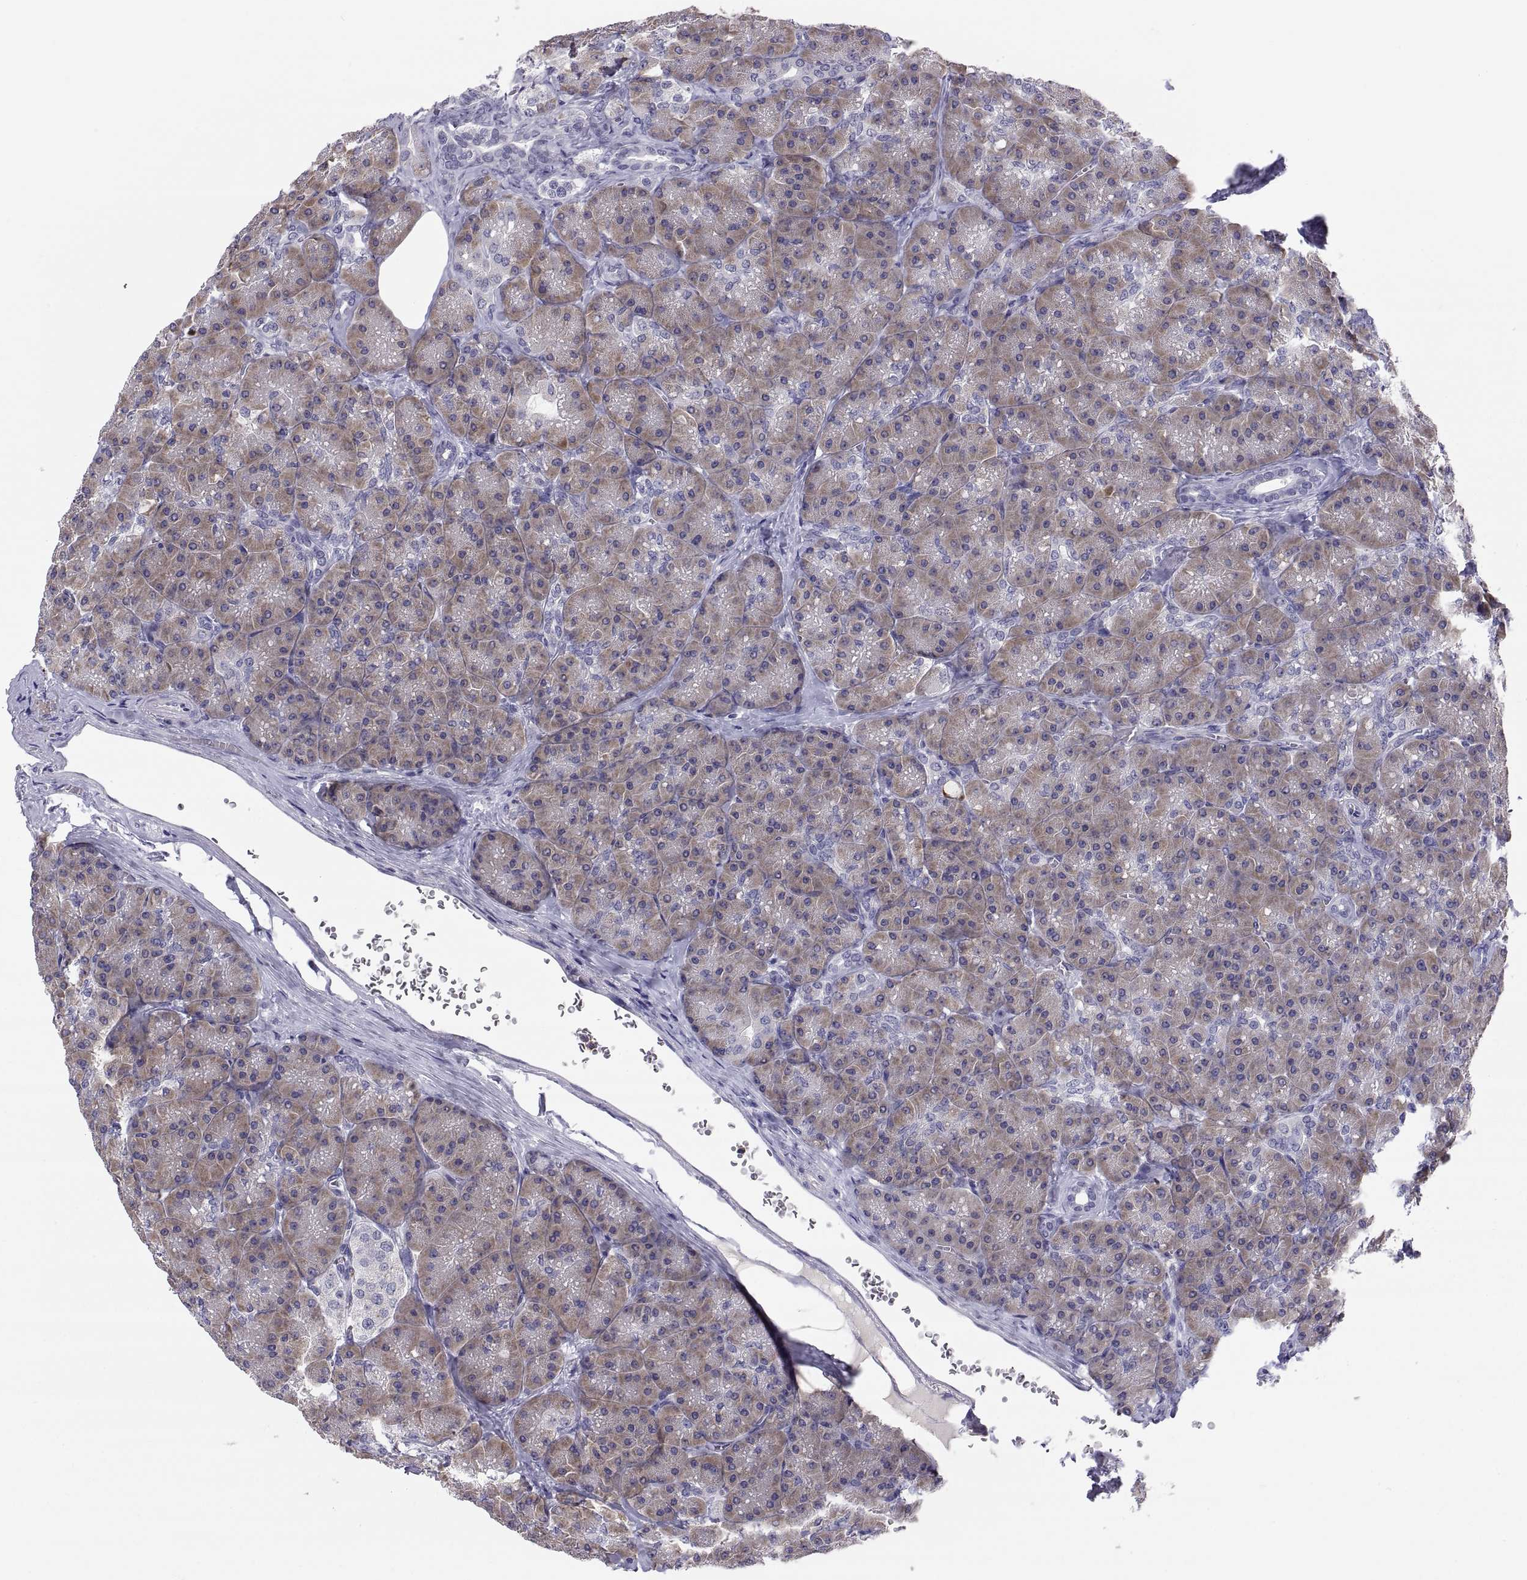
{"staining": {"intensity": "moderate", "quantity": ">75%", "location": "cytoplasmic/membranous"}, "tissue": "pancreas", "cell_type": "Exocrine glandular cells", "image_type": "normal", "snomed": [{"axis": "morphology", "description": "Normal tissue, NOS"}, {"axis": "topography", "description": "Pancreas"}], "caption": "Protein positivity by IHC exhibits moderate cytoplasmic/membranous expression in approximately >75% of exocrine glandular cells in unremarkable pancreas.", "gene": "PKP1", "patient": {"sex": "male", "age": 57}}